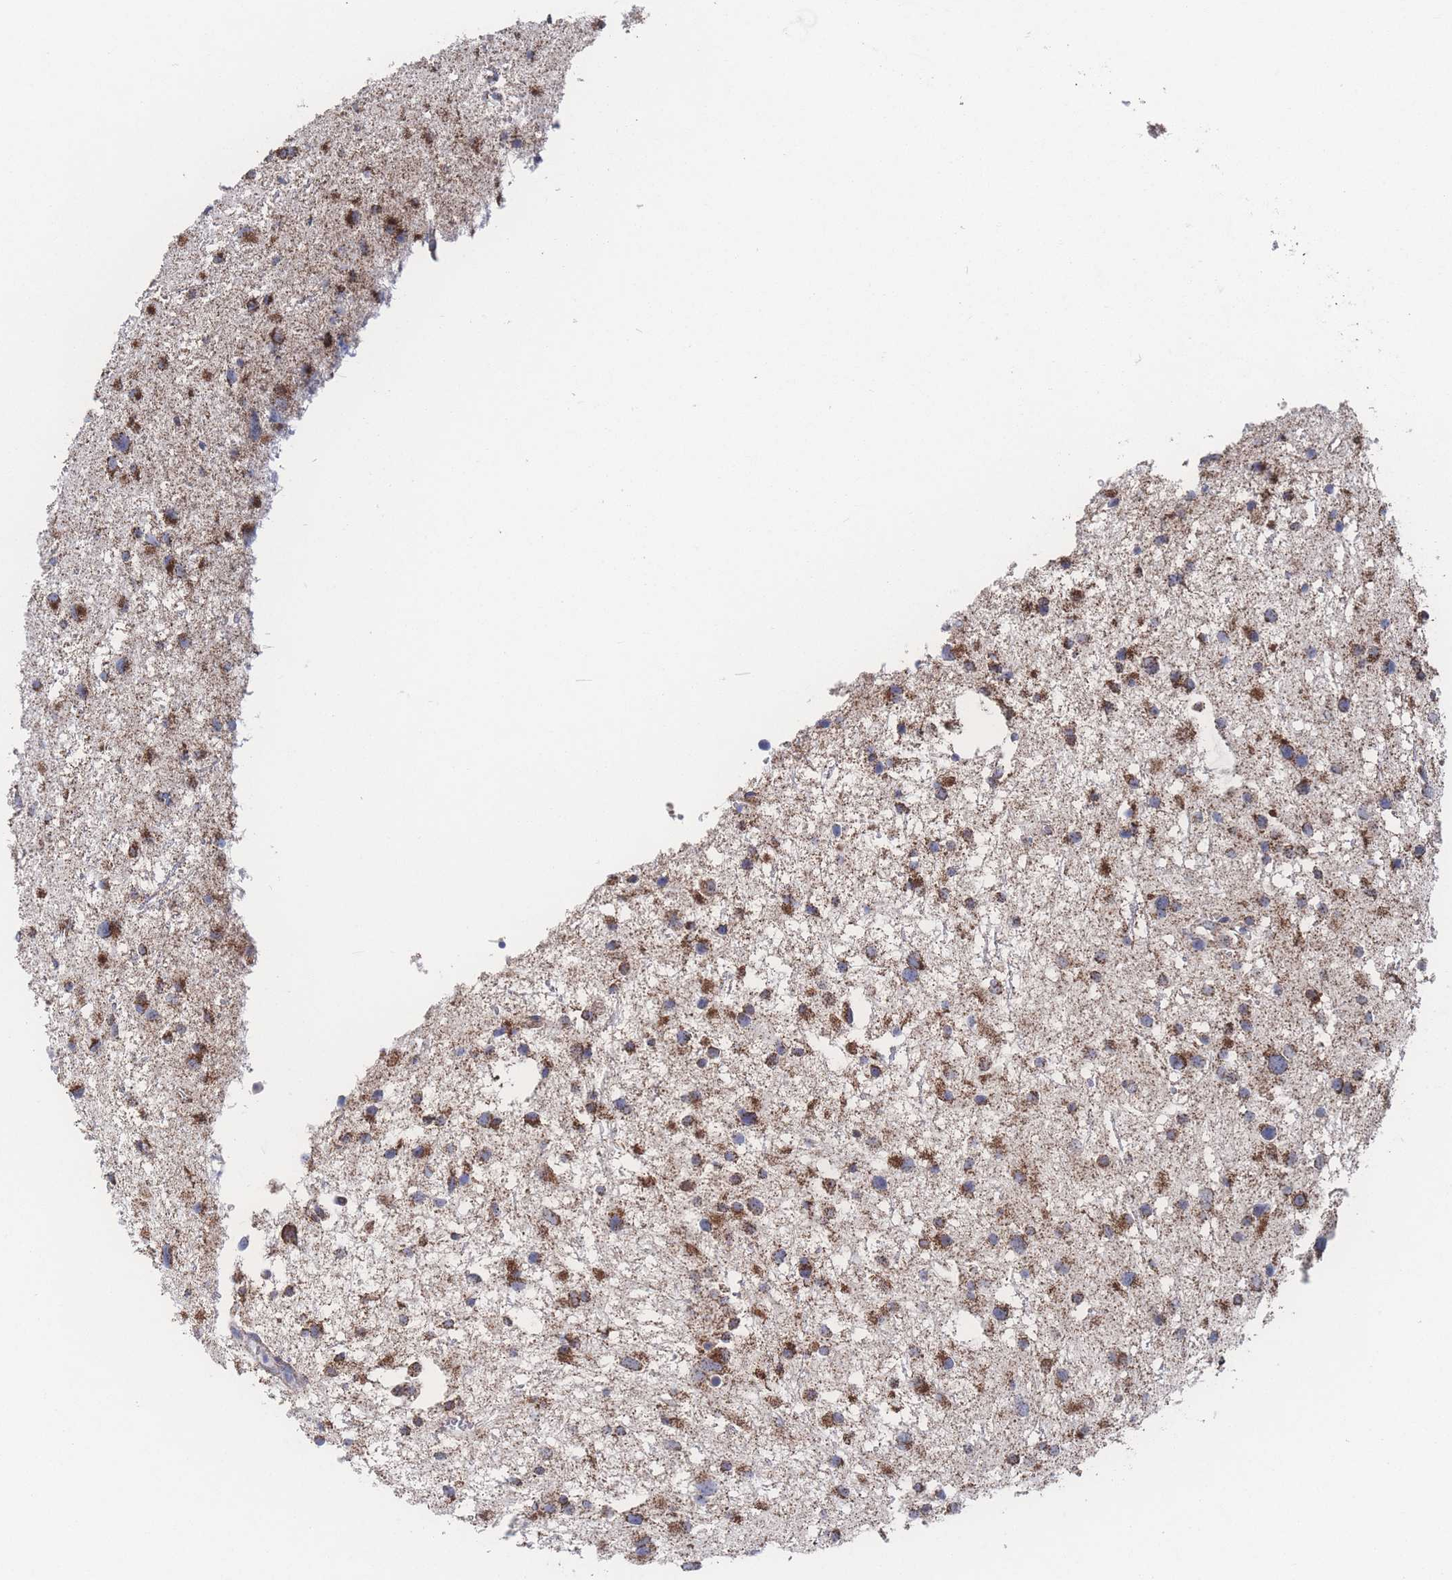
{"staining": {"intensity": "strong", "quantity": ">75%", "location": "cytoplasmic/membranous"}, "tissue": "glioma", "cell_type": "Tumor cells", "image_type": "cancer", "snomed": [{"axis": "morphology", "description": "Glioma, malignant, Low grade"}, {"axis": "topography", "description": "Brain"}], "caption": "IHC micrograph of neoplastic tissue: malignant glioma (low-grade) stained using immunohistochemistry (IHC) exhibits high levels of strong protein expression localized specifically in the cytoplasmic/membranous of tumor cells, appearing as a cytoplasmic/membranous brown color.", "gene": "PEX14", "patient": {"sex": "female", "age": 32}}